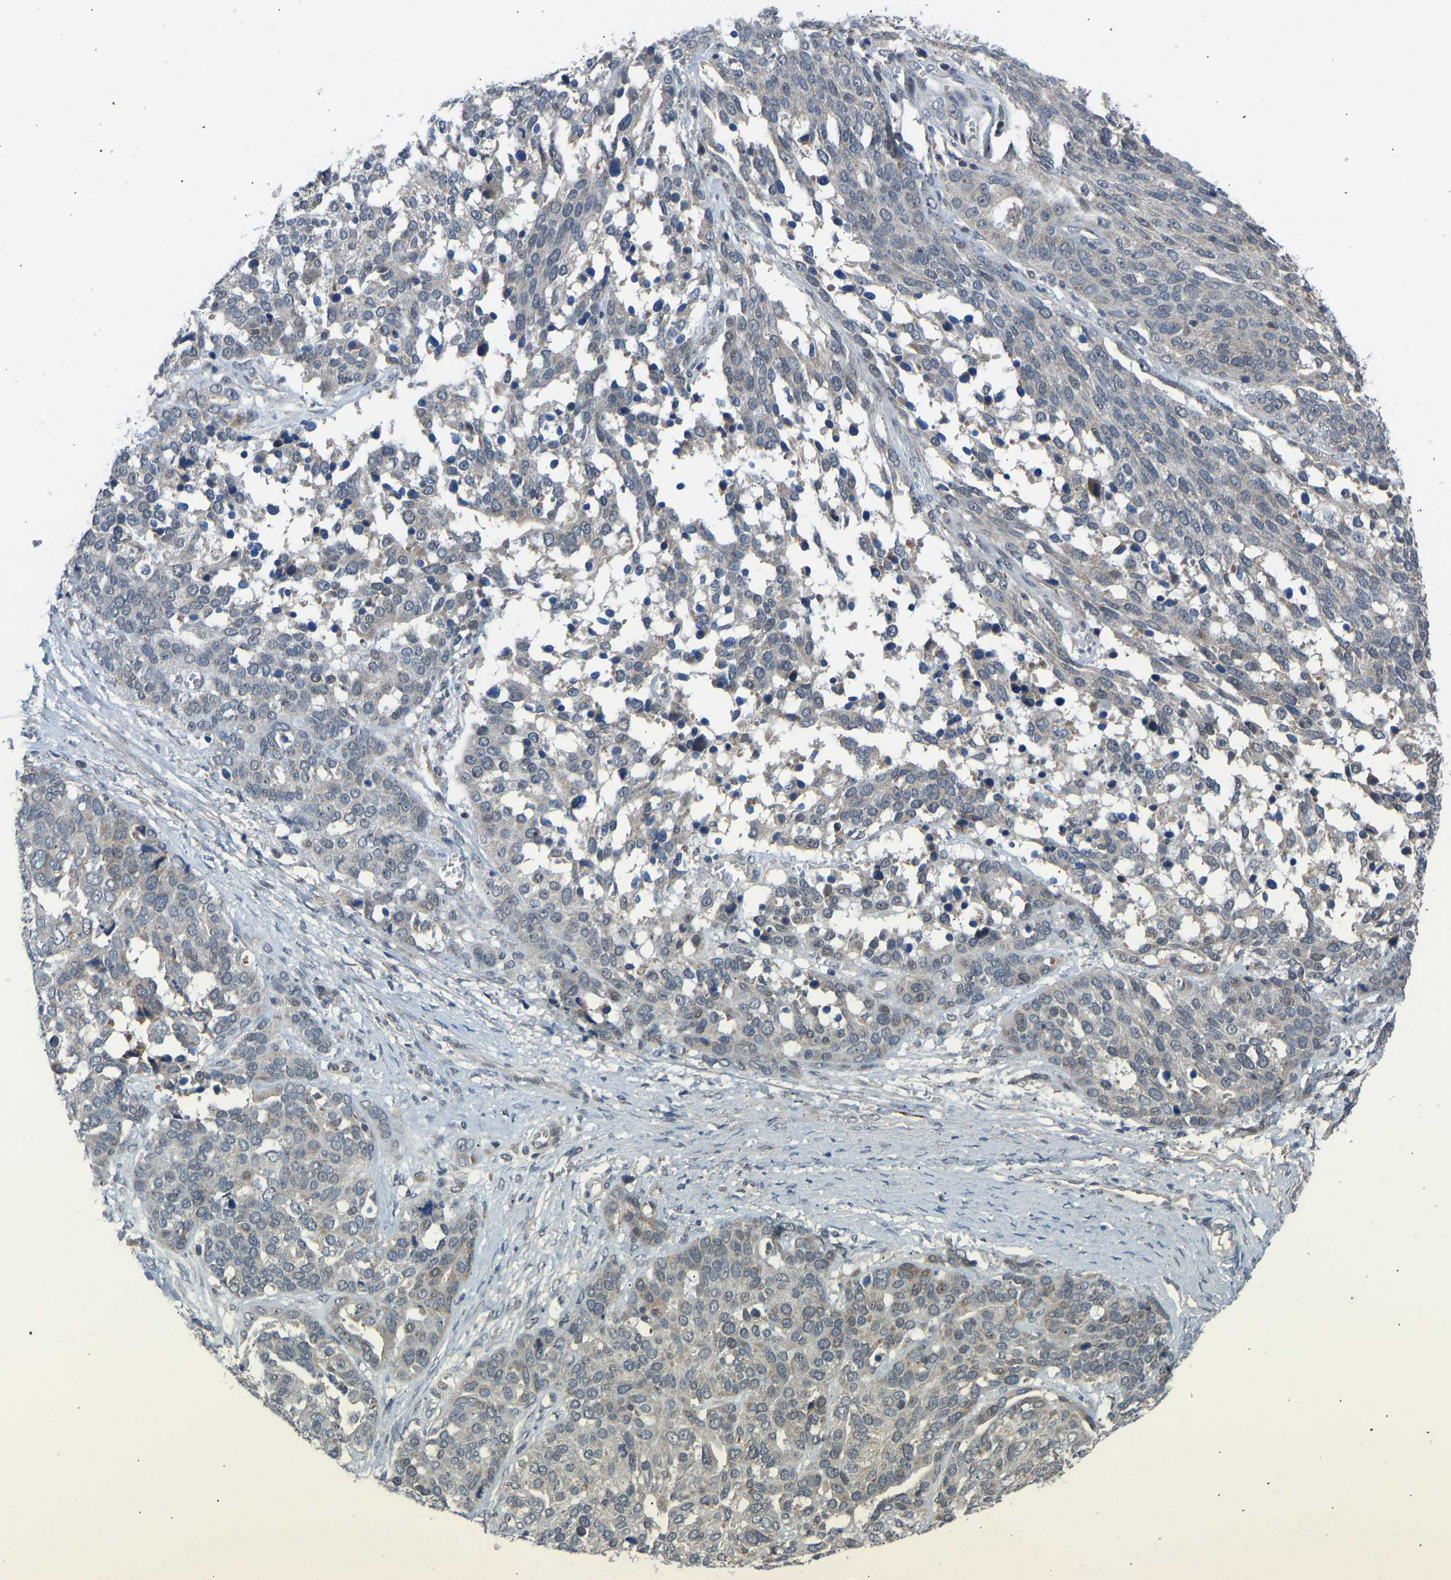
{"staining": {"intensity": "moderate", "quantity": "<25%", "location": "cytoplasmic/membranous"}, "tissue": "ovarian cancer", "cell_type": "Tumor cells", "image_type": "cancer", "snomed": [{"axis": "morphology", "description": "Cystadenocarcinoma, serous, NOS"}, {"axis": "topography", "description": "Ovary"}], "caption": "Serous cystadenocarcinoma (ovarian) tissue reveals moderate cytoplasmic/membranous positivity in approximately <25% of tumor cells, visualized by immunohistochemistry.", "gene": "CDK2AP1", "patient": {"sex": "female", "age": 44}}